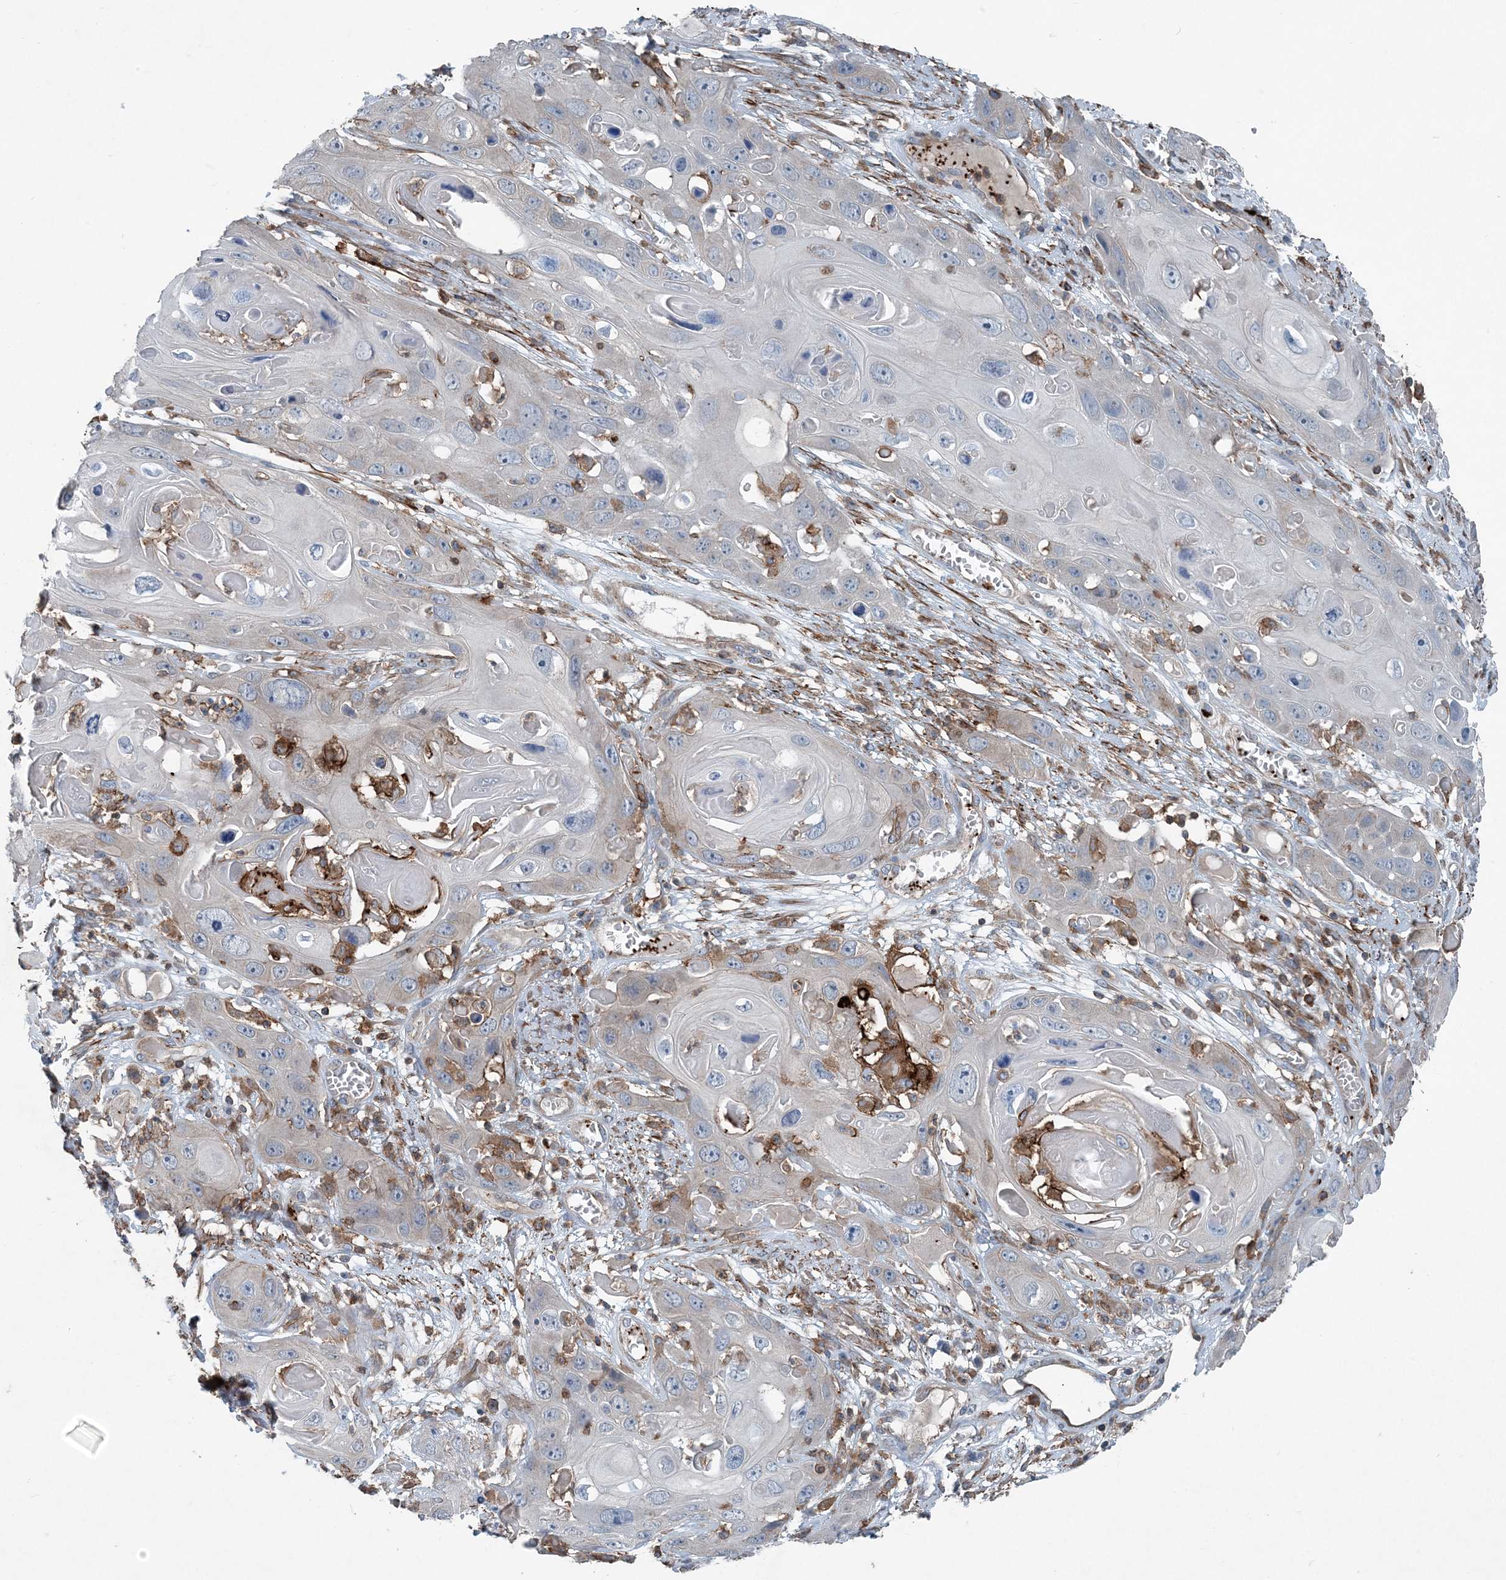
{"staining": {"intensity": "negative", "quantity": "none", "location": "none"}, "tissue": "skin cancer", "cell_type": "Tumor cells", "image_type": "cancer", "snomed": [{"axis": "morphology", "description": "Squamous cell carcinoma, NOS"}, {"axis": "topography", "description": "Skin"}], "caption": "Protein analysis of skin cancer (squamous cell carcinoma) displays no significant expression in tumor cells. Nuclei are stained in blue.", "gene": "DGUOK", "patient": {"sex": "male", "age": 55}}